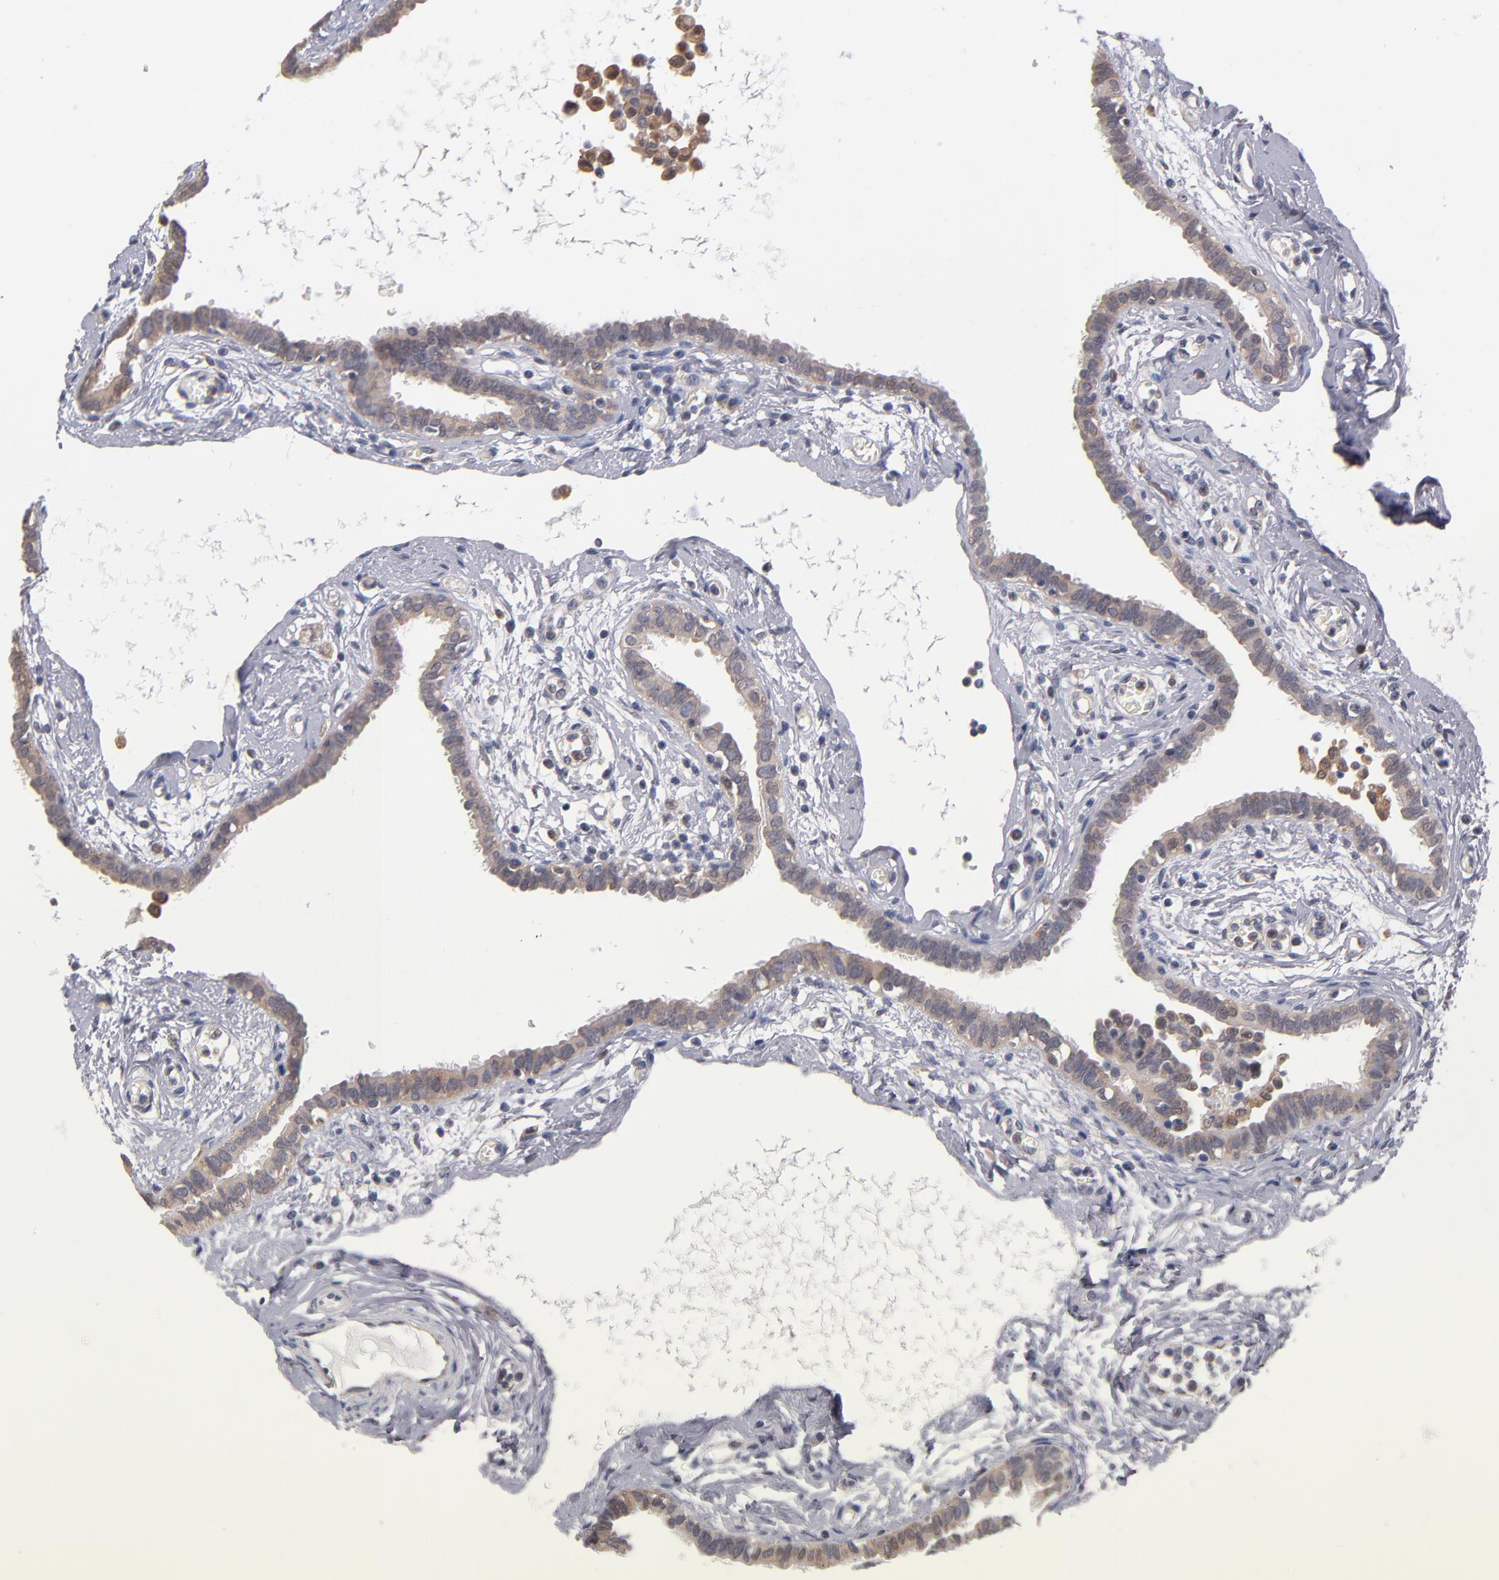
{"staining": {"intensity": "weak", "quantity": ">75%", "location": "cytoplasmic/membranous"}, "tissue": "fallopian tube", "cell_type": "Glandular cells", "image_type": "normal", "snomed": [{"axis": "morphology", "description": "Normal tissue, NOS"}, {"axis": "topography", "description": "Fallopian tube"}], "caption": "An IHC histopathology image of benign tissue is shown. Protein staining in brown highlights weak cytoplasmic/membranous positivity in fallopian tube within glandular cells. Ihc stains the protein of interest in brown and the nuclei are stained blue.", "gene": "GMFB", "patient": {"sex": "female", "age": 54}}